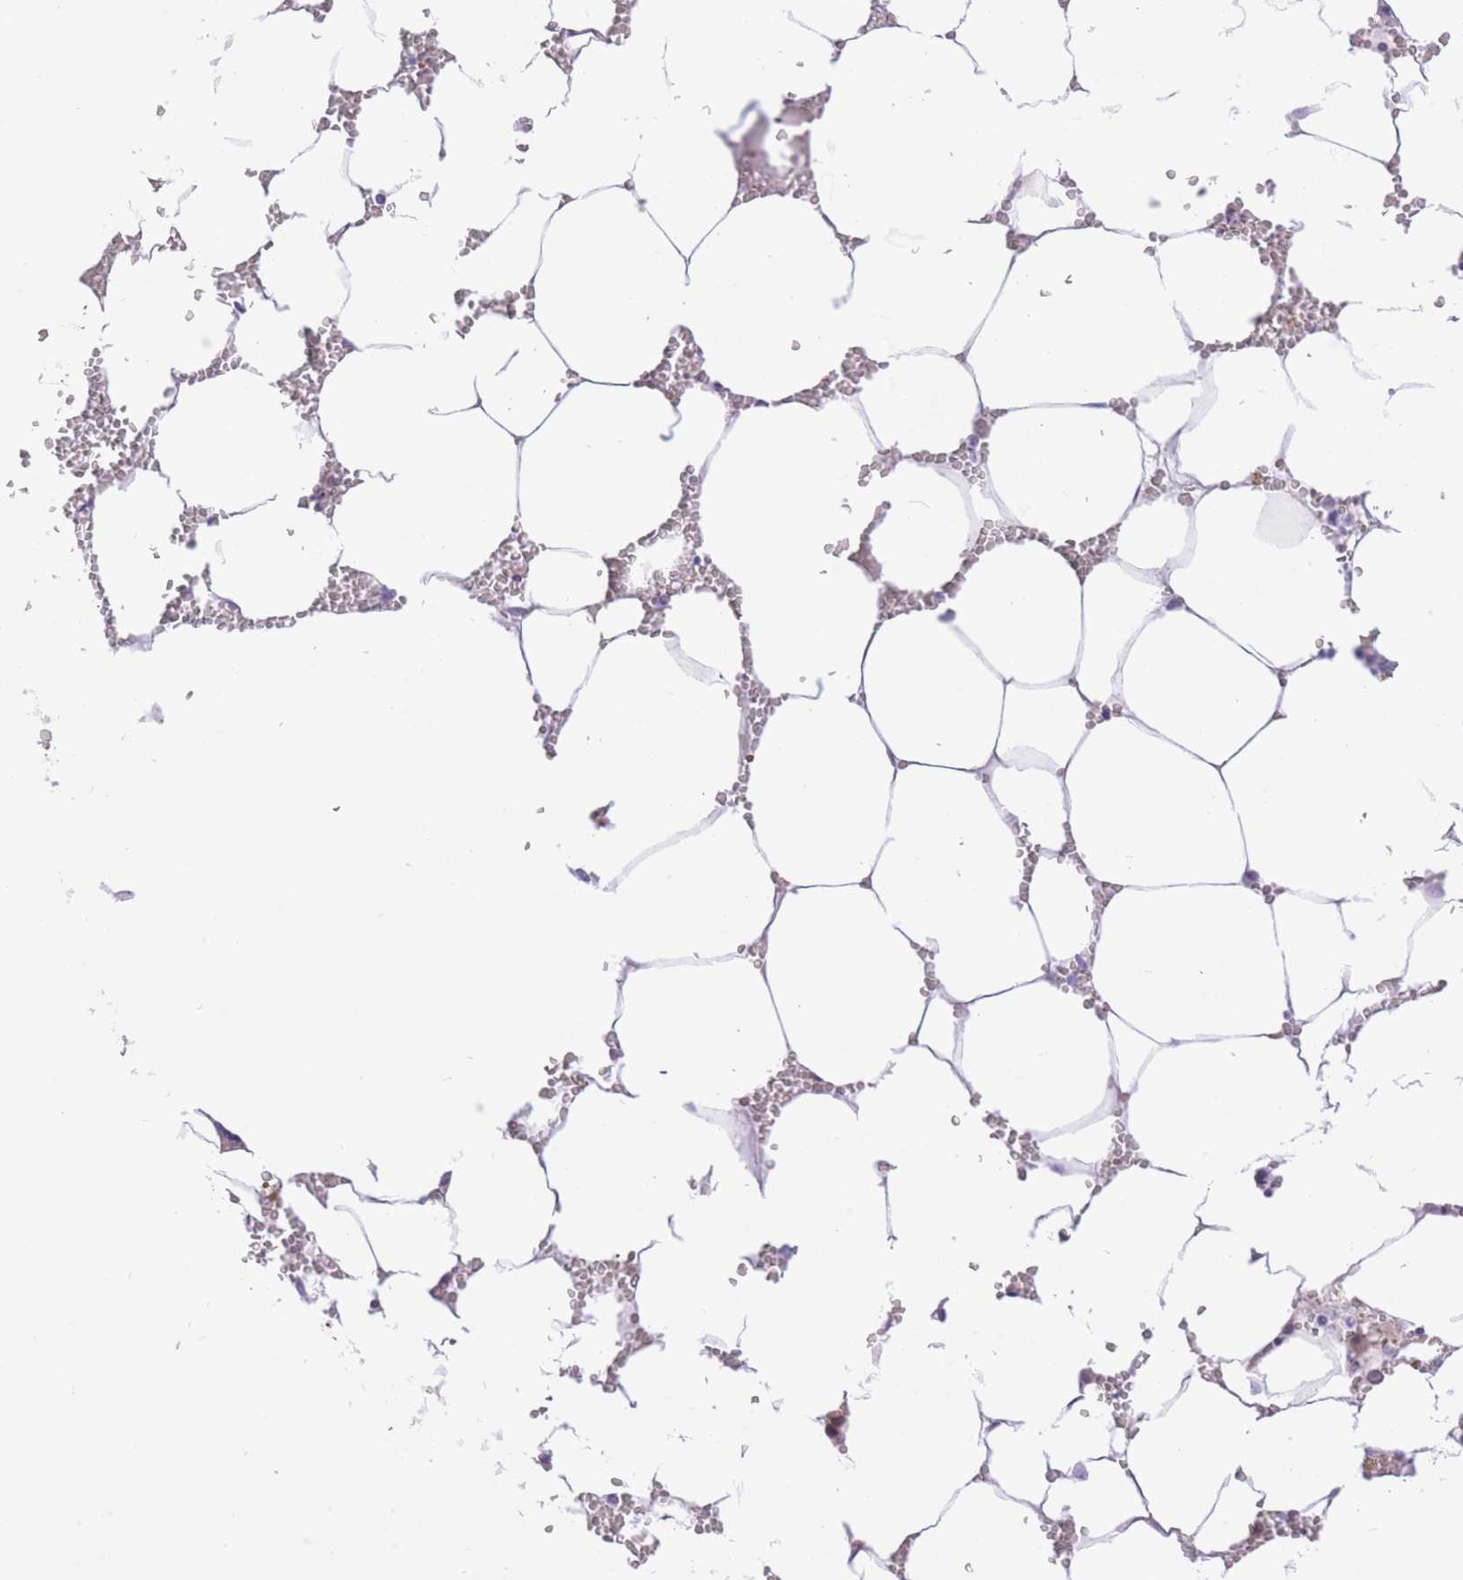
{"staining": {"intensity": "weak", "quantity": "<25%", "location": "cytoplasmic/membranous"}, "tissue": "bone marrow", "cell_type": "Hematopoietic cells", "image_type": "normal", "snomed": [{"axis": "morphology", "description": "Normal tissue, NOS"}, {"axis": "topography", "description": "Bone marrow"}], "caption": "Hematopoietic cells are negative for brown protein staining in normal bone marrow. (Brightfield microscopy of DAB IHC at high magnification).", "gene": "RHOU", "patient": {"sex": "male", "age": 70}}